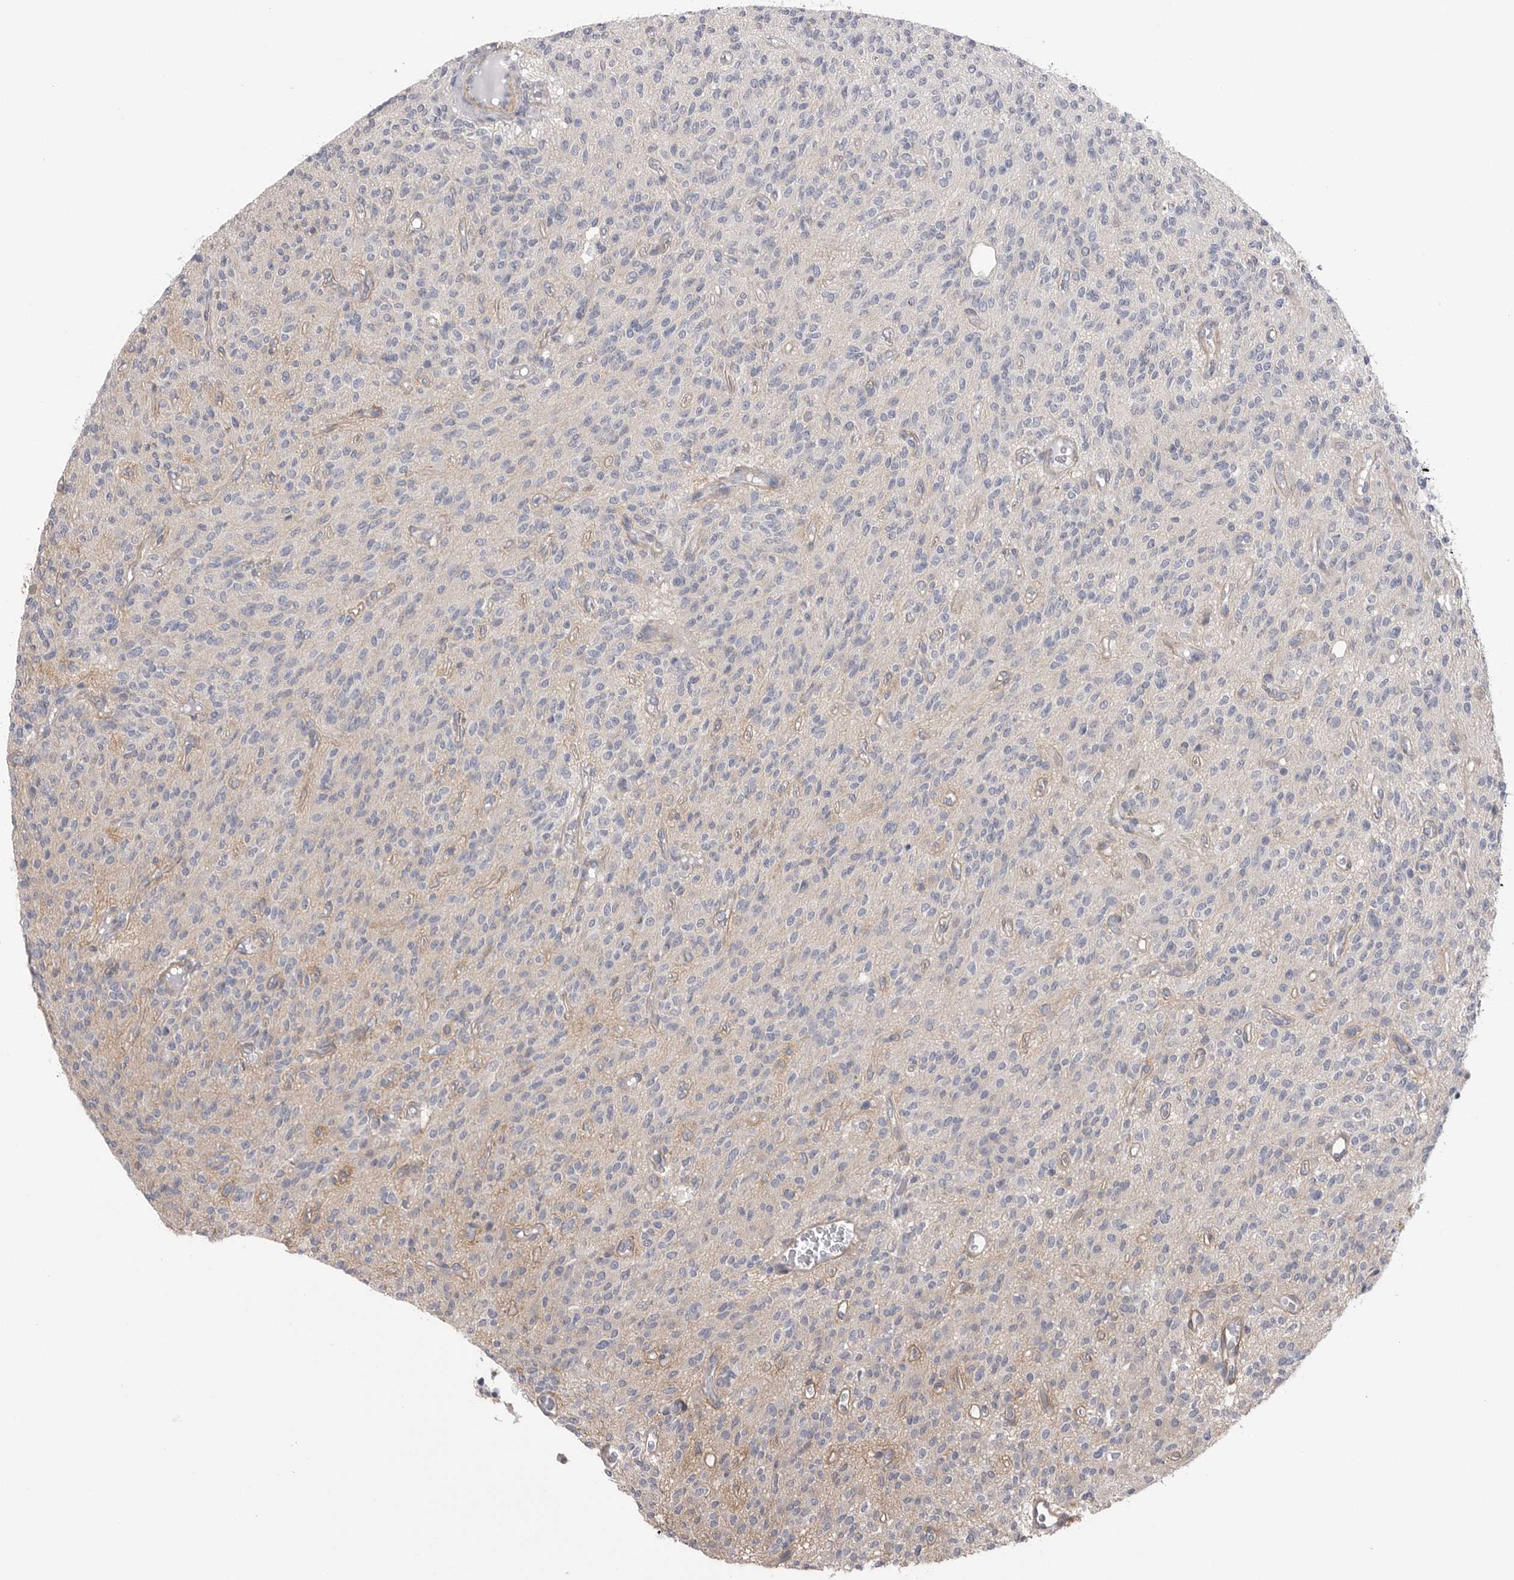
{"staining": {"intensity": "negative", "quantity": "none", "location": "none"}, "tissue": "glioma", "cell_type": "Tumor cells", "image_type": "cancer", "snomed": [{"axis": "morphology", "description": "Glioma, malignant, High grade"}, {"axis": "topography", "description": "Brain"}], "caption": "This is an IHC image of human glioma. There is no expression in tumor cells.", "gene": "AKAP12", "patient": {"sex": "male", "age": 34}}